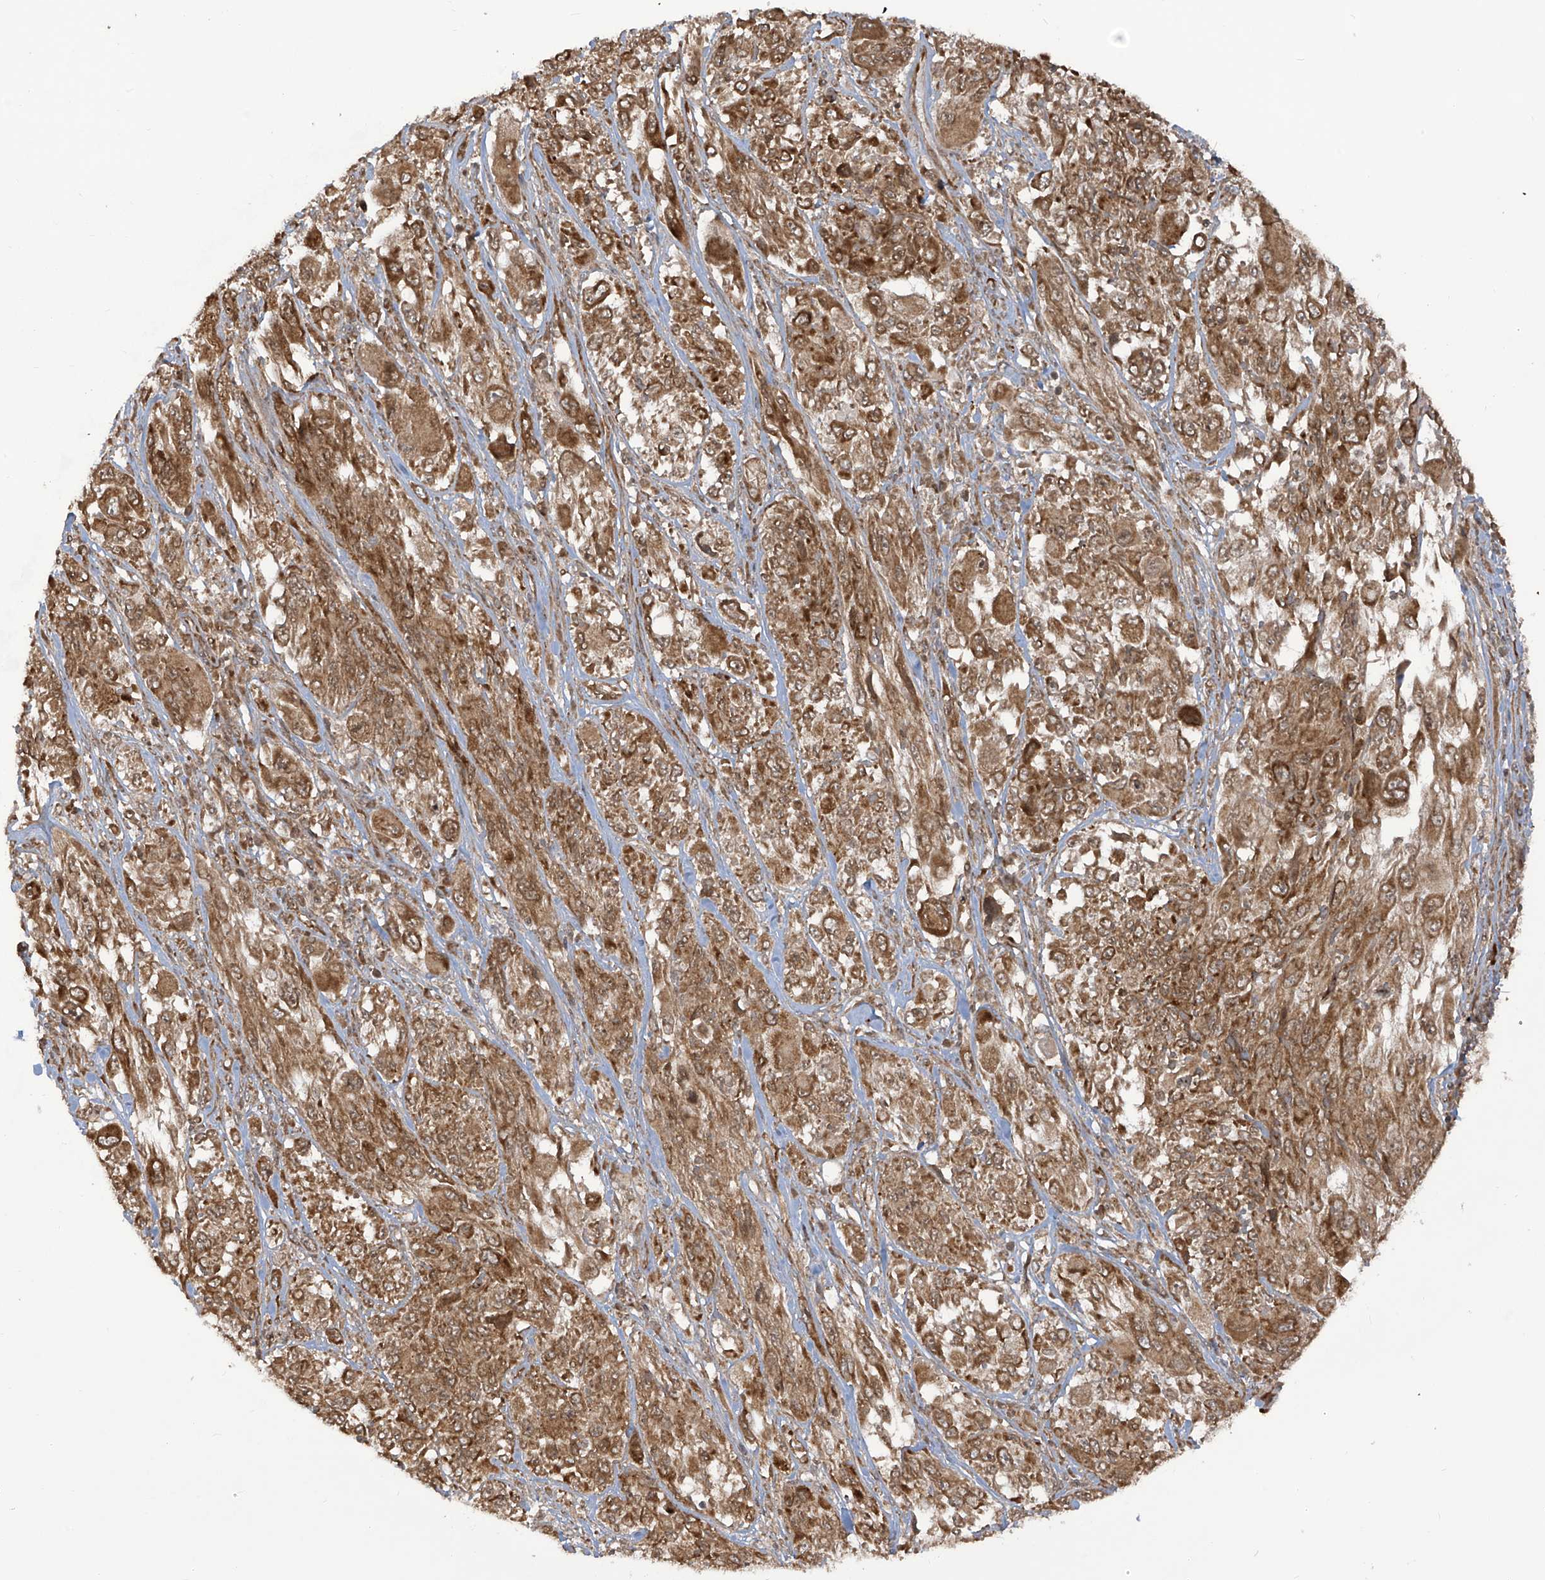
{"staining": {"intensity": "moderate", "quantity": ">75%", "location": "cytoplasmic/membranous"}, "tissue": "melanoma", "cell_type": "Tumor cells", "image_type": "cancer", "snomed": [{"axis": "morphology", "description": "Malignant melanoma, NOS"}, {"axis": "topography", "description": "Skin"}], "caption": "This histopathology image displays melanoma stained with immunohistochemistry (IHC) to label a protein in brown. The cytoplasmic/membranous of tumor cells show moderate positivity for the protein. Nuclei are counter-stained blue.", "gene": "TRIM67", "patient": {"sex": "female", "age": 91}}